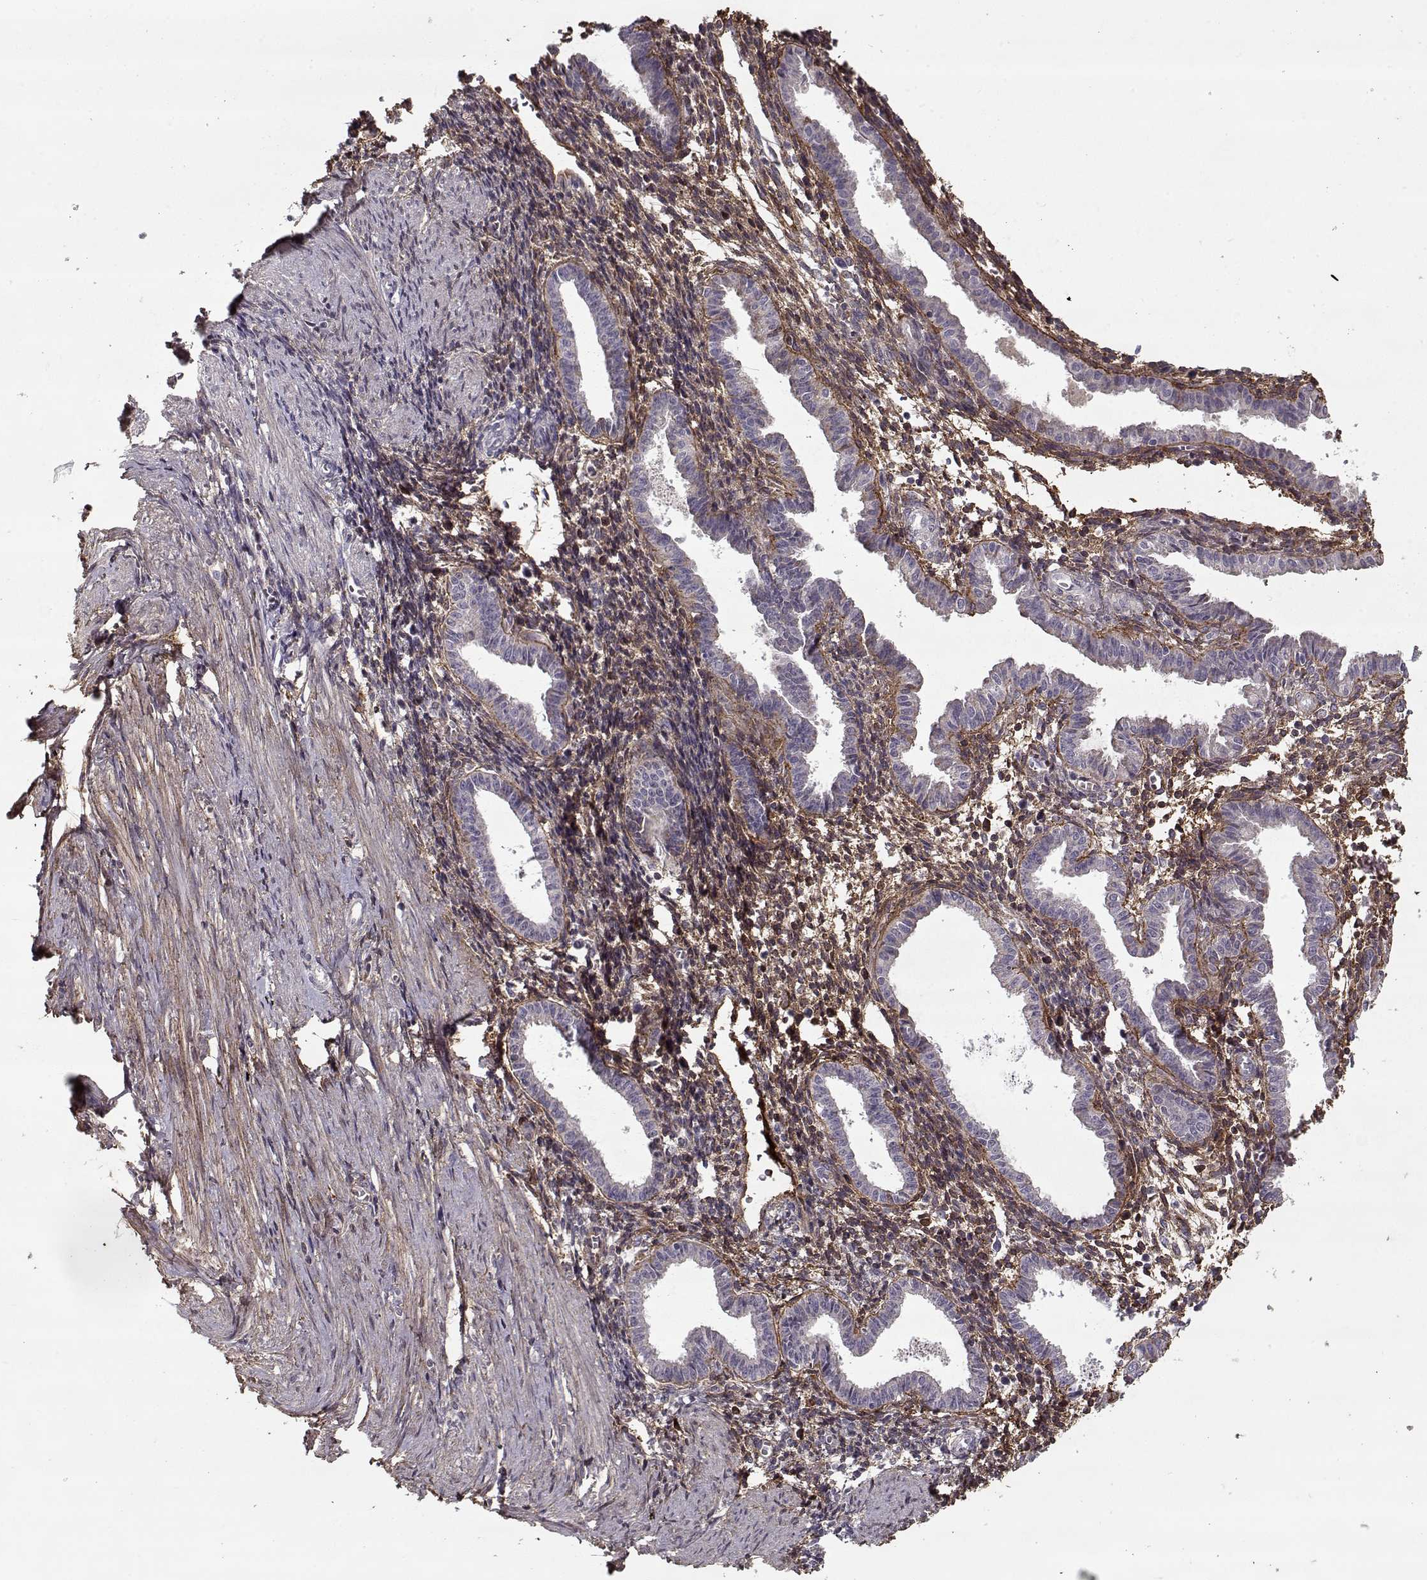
{"staining": {"intensity": "weak", "quantity": "<25%", "location": "cytoplasmic/membranous"}, "tissue": "endometrium", "cell_type": "Cells in endometrial stroma", "image_type": "normal", "snomed": [{"axis": "morphology", "description": "Normal tissue, NOS"}, {"axis": "topography", "description": "Endometrium"}], "caption": "A high-resolution photomicrograph shows immunohistochemistry (IHC) staining of normal endometrium, which exhibits no significant positivity in cells in endometrial stroma. (Brightfield microscopy of DAB (3,3'-diaminobenzidine) immunohistochemistry (IHC) at high magnification).", "gene": "LAMA2", "patient": {"sex": "female", "age": 37}}